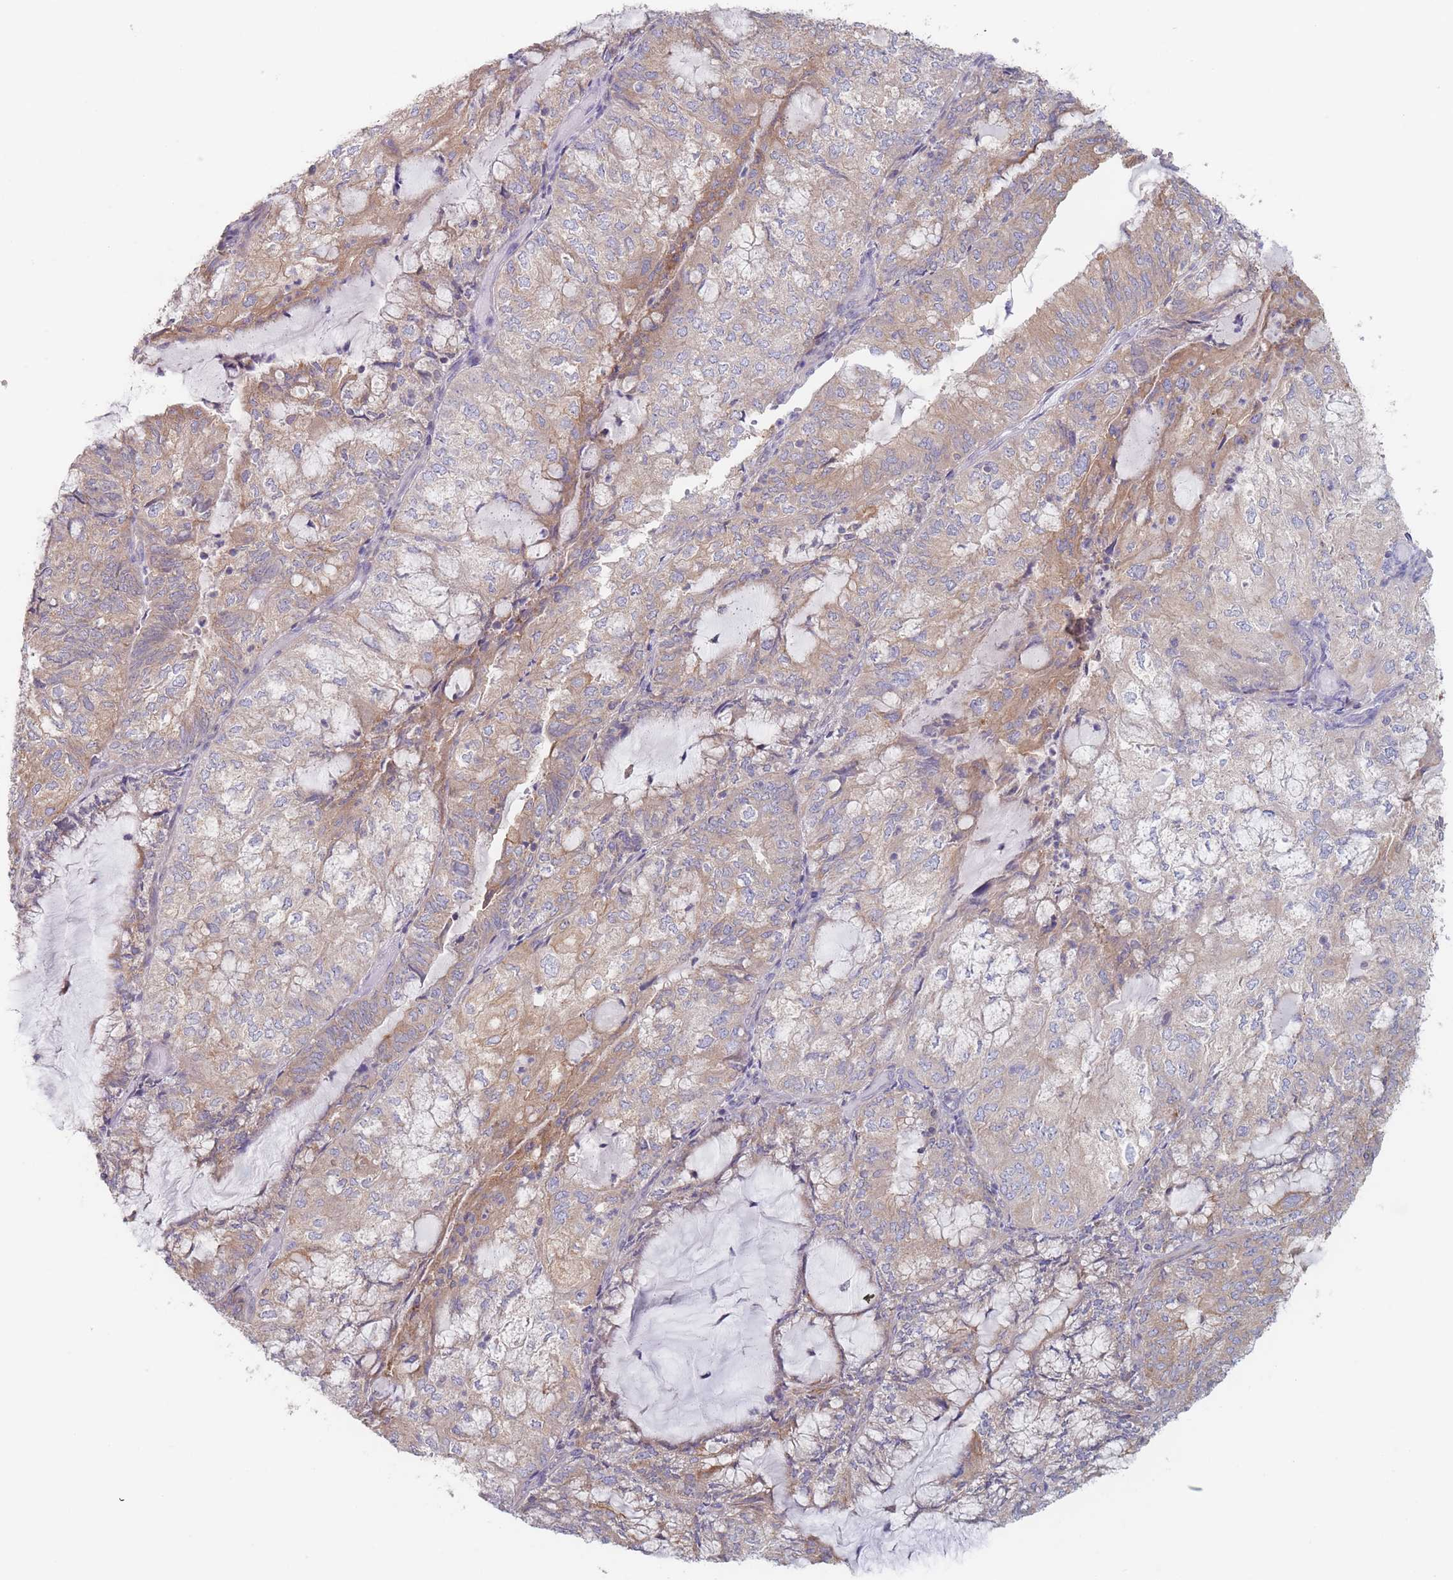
{"staining": {"intensity": "moderate", "quantity": "25%-75%", "location": "cytoplasmic/membranous"}, "tissue": "endometrial cancer", "cell_type": "Tumor cells", "image_type": "cancer", "snomed": [{"axis": "morphology", "description": "Adenocarcinoma, NOS"}, {"axis": "topography", "description": "Endometrium"}], "caption": "Endometrial cancer (adenocarcinoma) was stained to show a protein in brown. There is medium levels of moderate cytoplasmic/membranous expression in approximately 25%-75% of tumor cells. (DAB IHC, brown staining for protein, blue staining for nuclei).", "gene": "EFCC1", "patient": {"sex": "female", "age": 81}}